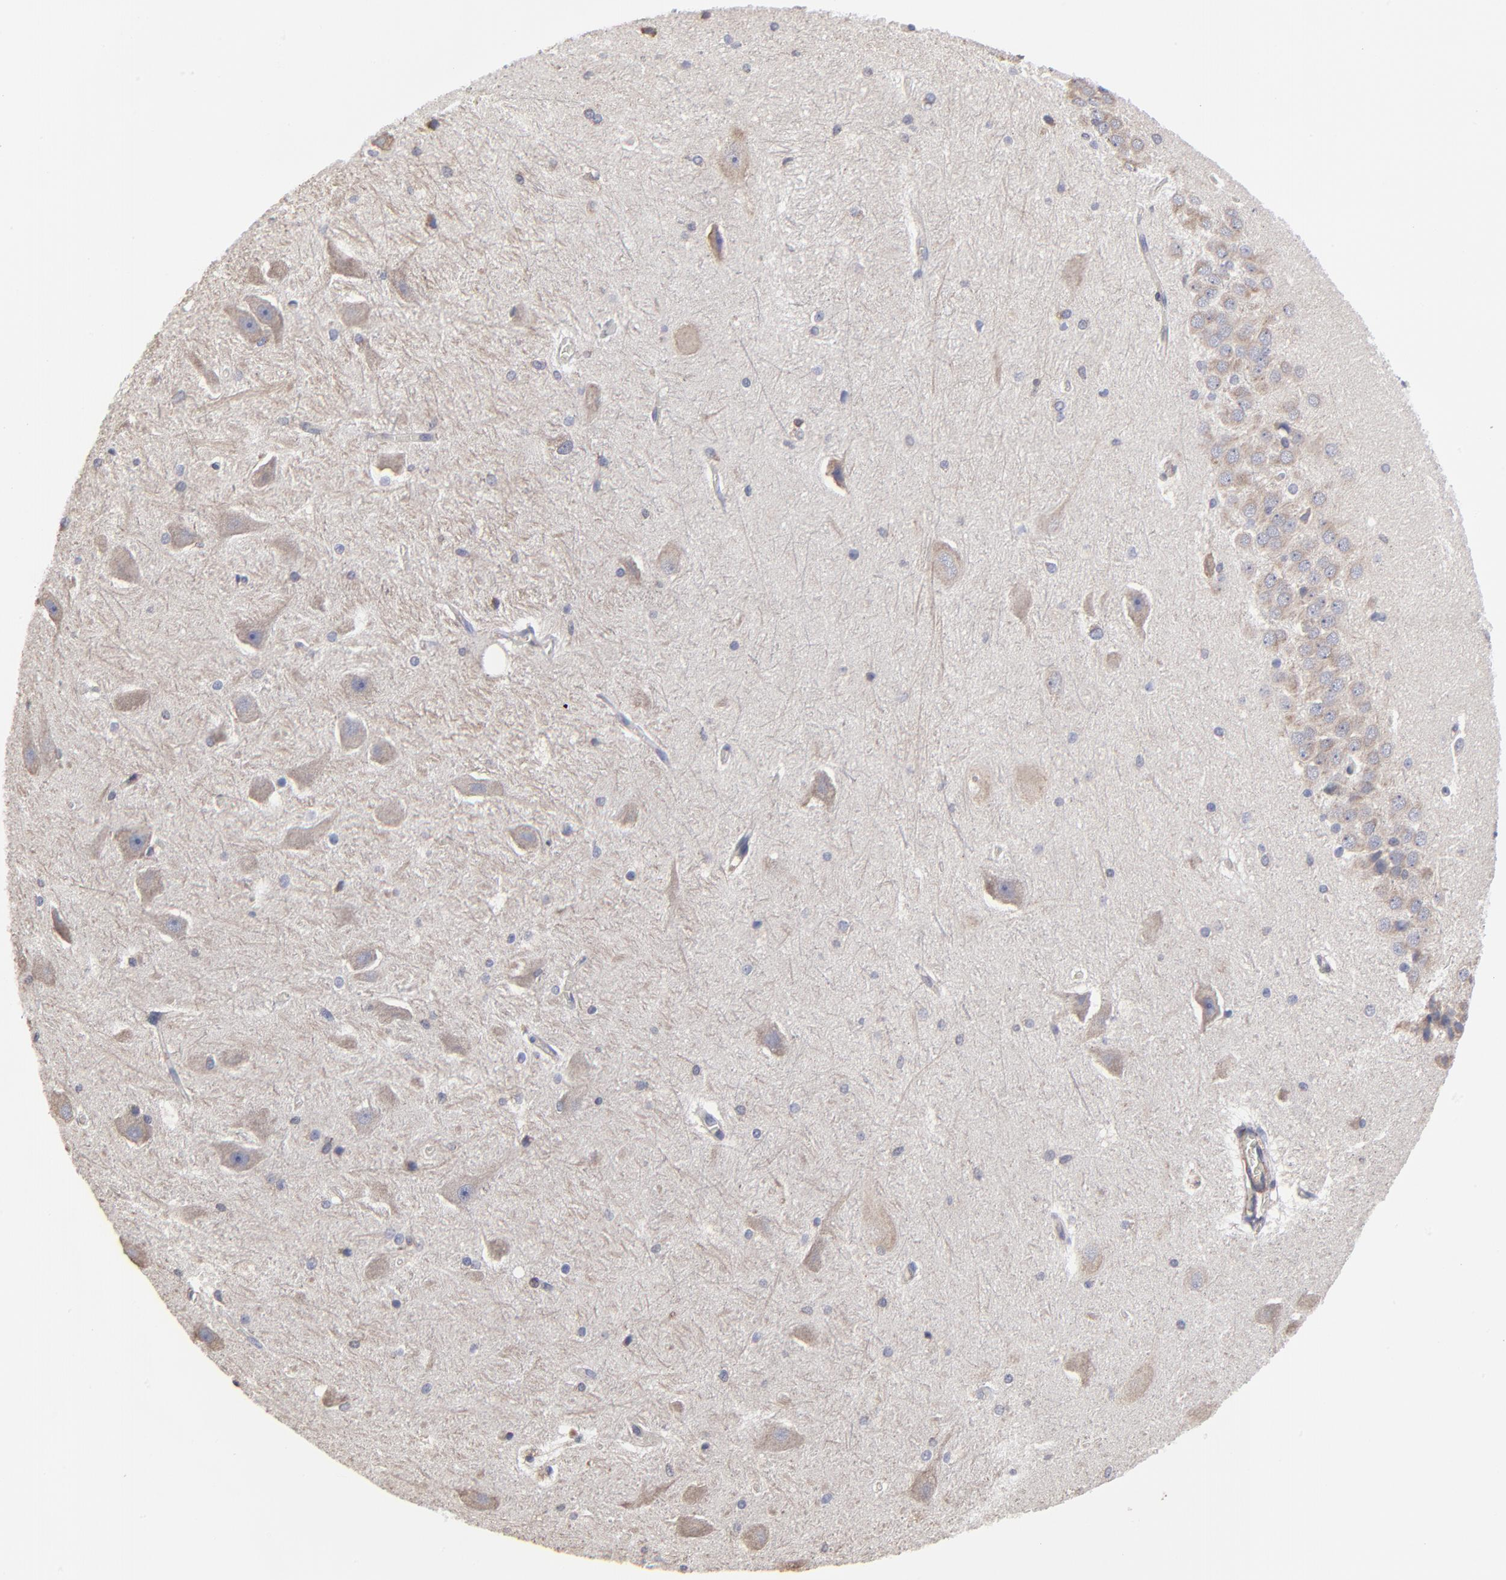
{"staining": {"intensity": "weak", "quantity": "25%-75%", "location": "cytoplasmic/membranous"}, "tissue": "hippocampus", "cell_type": "Glial cells", "image_type": "normal", "snomed": [{"axis": "morphology", "description": "Normal tissue, NOS"}, {"axis": "topography", "description": "Hippocampus"}], "caption": "Protein staining reveals weak cytoplasmic/membranous expression in about 25%-75% of glial cells in benign hippocampus.", "gene": "ELP2", "patient": {"sex": "female", "age": 19}}